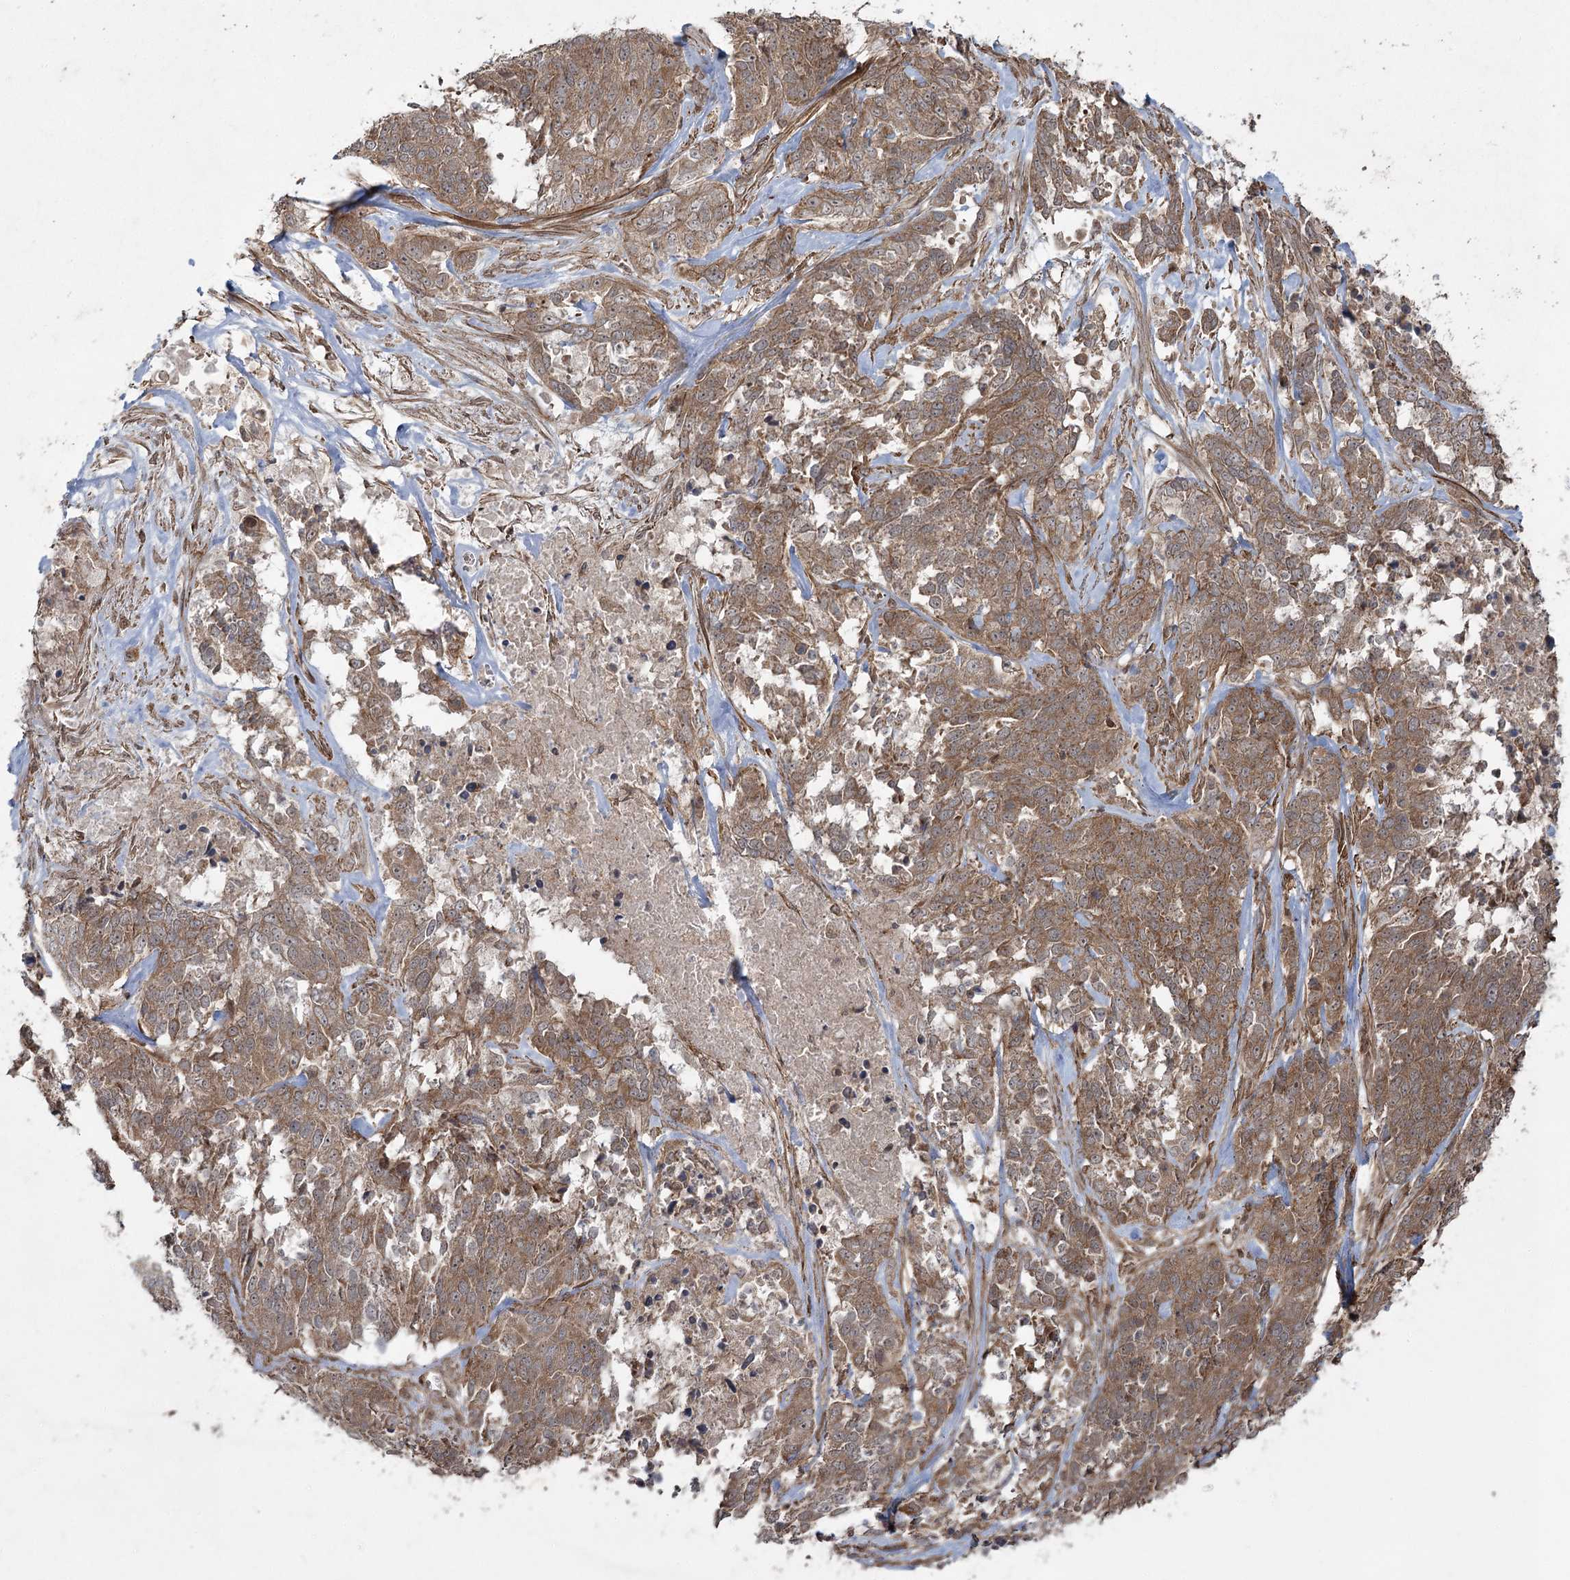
{"staining": {"intensity": "moderate", "quantity": ">75%", "location": "cytoplasmic/membranous"}, "tissue": "ovarian cancer", "cell_type": "Tumor cells", "image_type": "cancer", "snomed": [{"axis": "morphology", "description": "Cystadenocarcinoma, serous, NOS"}, {"axis": "topography", "description": "Ovary"}], "caption": "Immunohistochemical staining of ovarian serous cystadenocarcinoma demonstrates medium levels of moderate cytoplasmic/membranous expression in about >75% of tumor cells. The protein is shown in brown color, while the nuclei are stained blue.", "gene": "CPLANE1", "patient": {"sex": "female", "age": 44}}